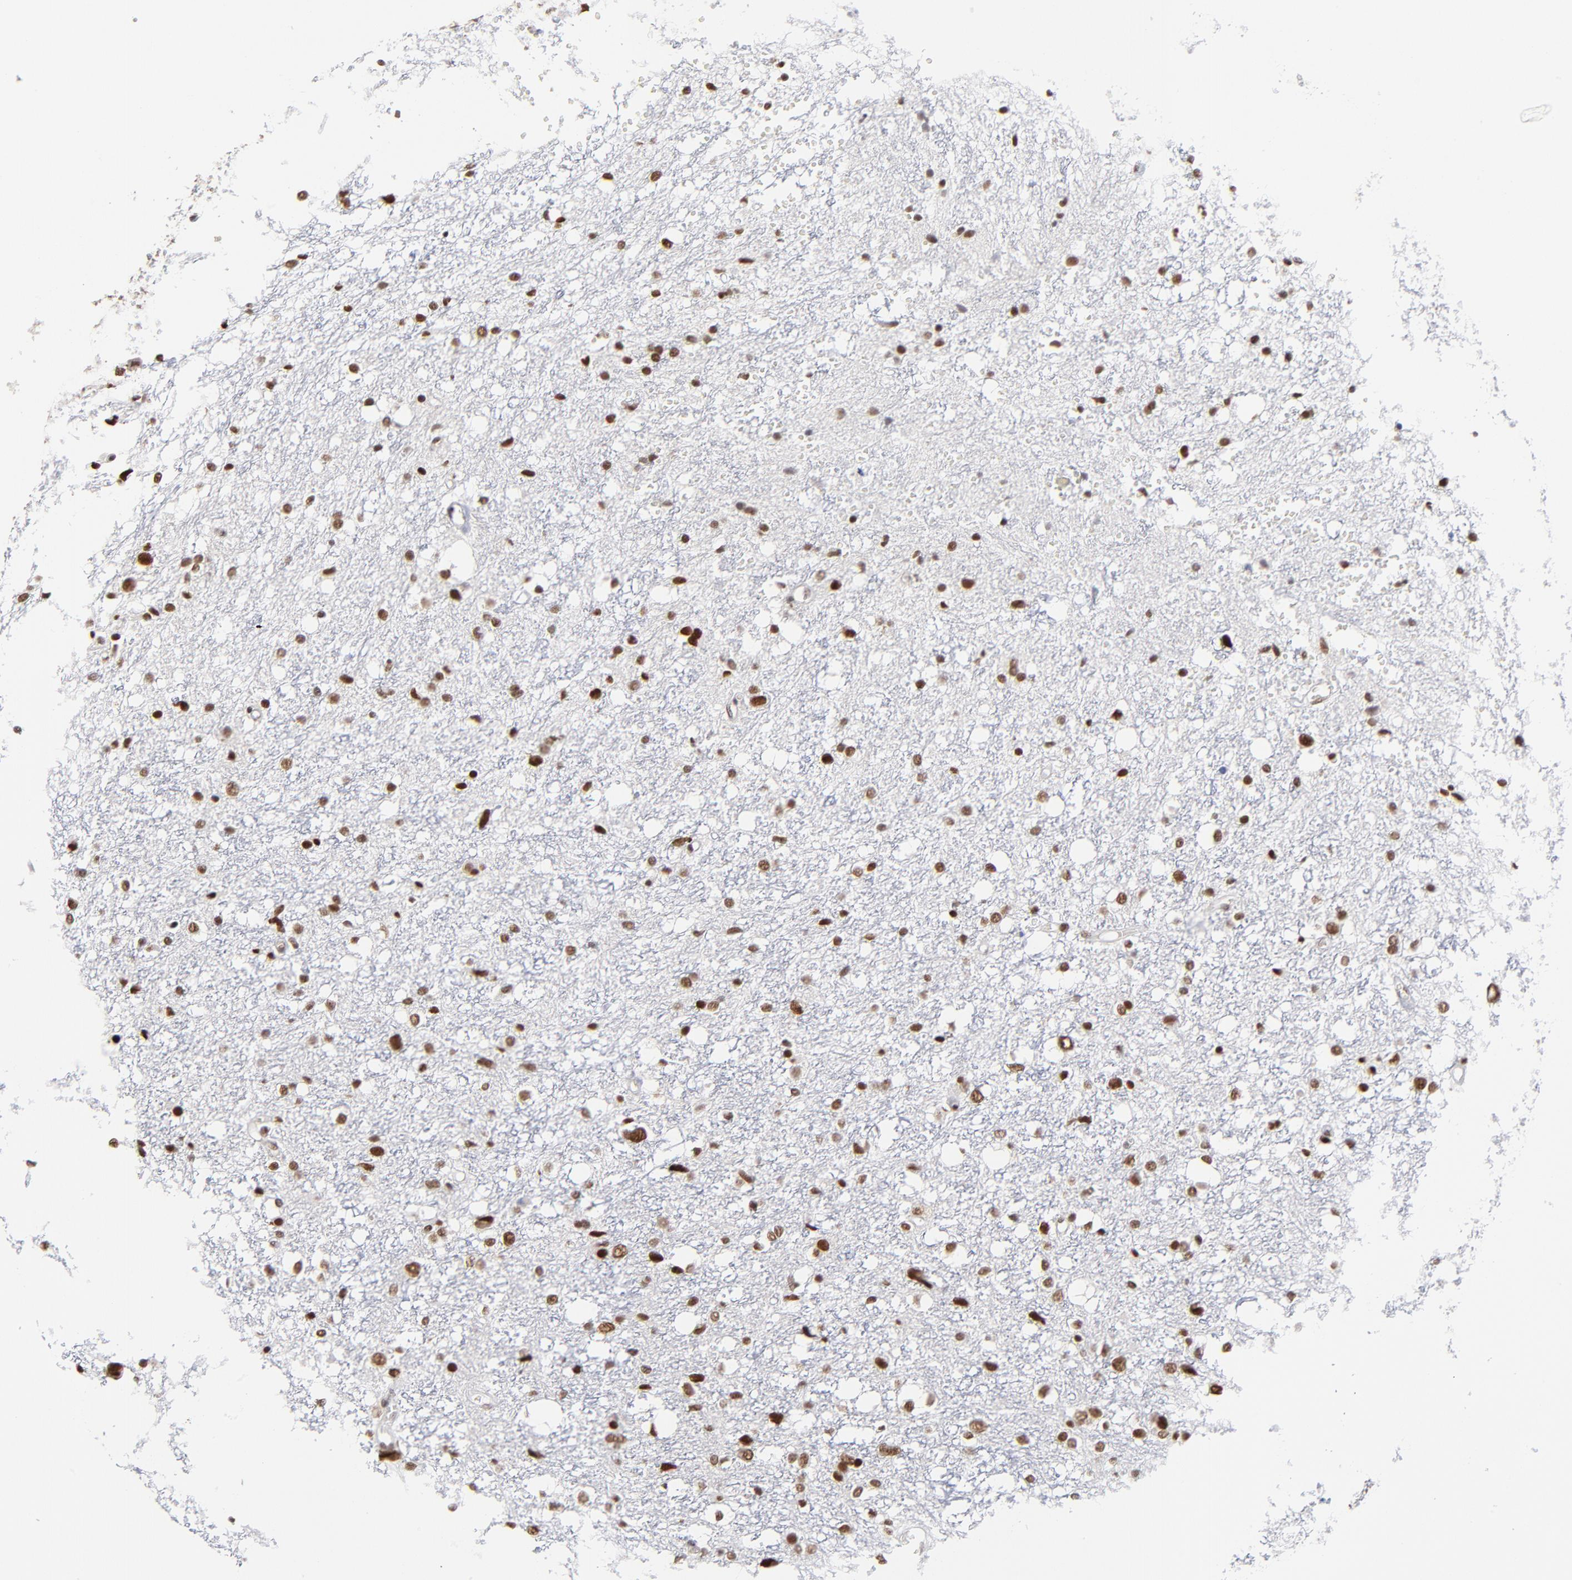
{"staining": {"intensity": "moderate", "quantity": "25%-75%", "location": "nuclear"}, "tissue": "glioma", "cell_type": "Tumor cells", "image_type": "cancer", "snomed": [{"axis": "morphology", "description": "Glioma, malignant, High grade"}, {"axis": "topography", "description": "Brain"}], "caption": "This image reveals IHC staining of human glioma, with medium moderate nuclear staining in about 25%-75% of tumor cells.", "gene": "ZMYM3", "patient": {"sex": "female", "age": 59}}